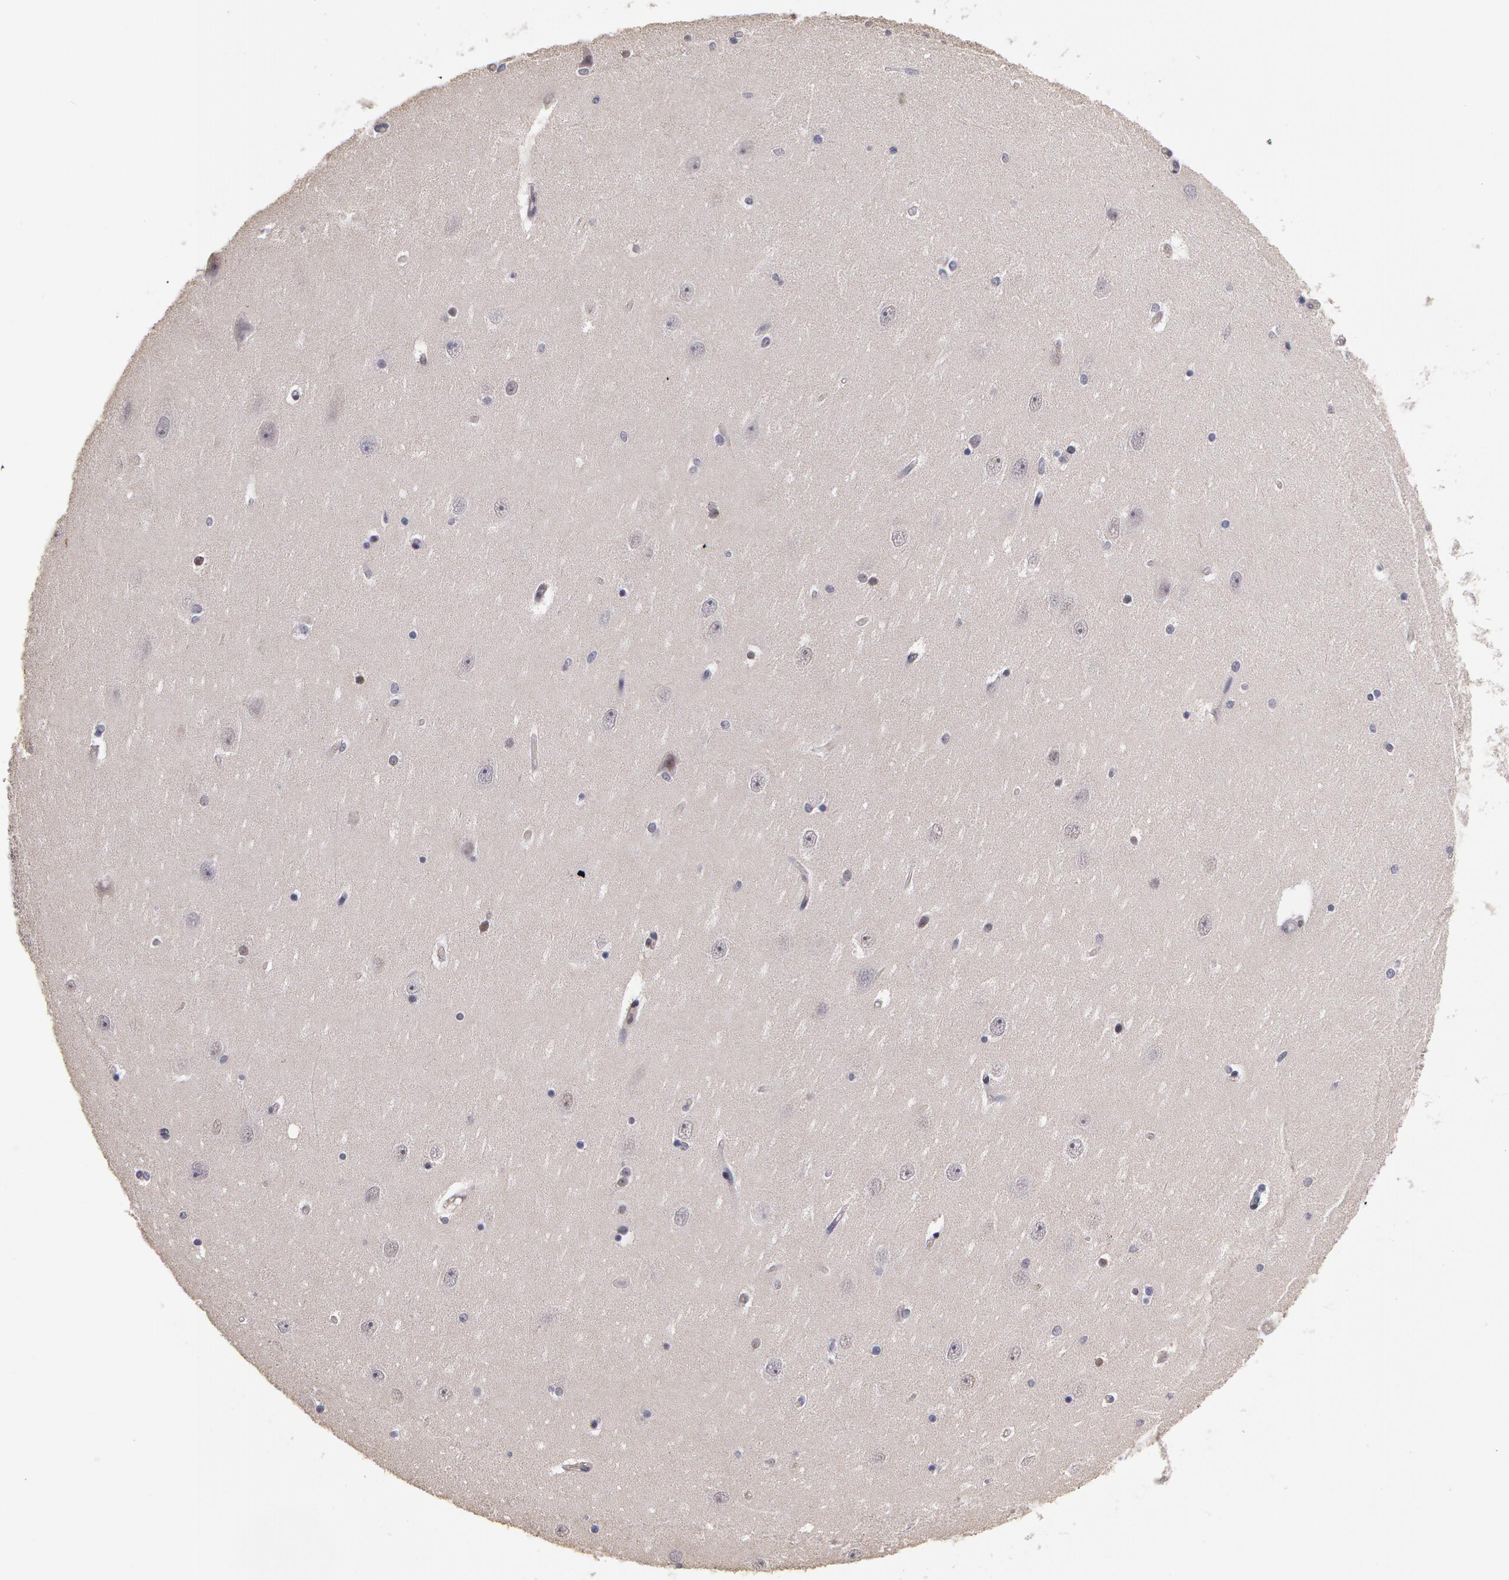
{"staining": {"intensity": "negative", "quantity": "none", "location": "none"}, "tissue": "hippocampus", "cell_type": "Glial cells", "image_type": "normal", "snomed": [{"axis": "morphology", "description": "Normal tissue, NOS"}, {"axis": "topography", "description": "Hippocampus"}], "caption": "A histopathology image of human hippocampus is negative for staining in glial cells. Brightfield microscopy of IHC stained with DAB (3,3'-diaminobenzidine) (brown) and hematoxylin (blue), captured at high magnification.", "gene": "PRICKLE1", "patient": {"sex": "female", "age": 54}}